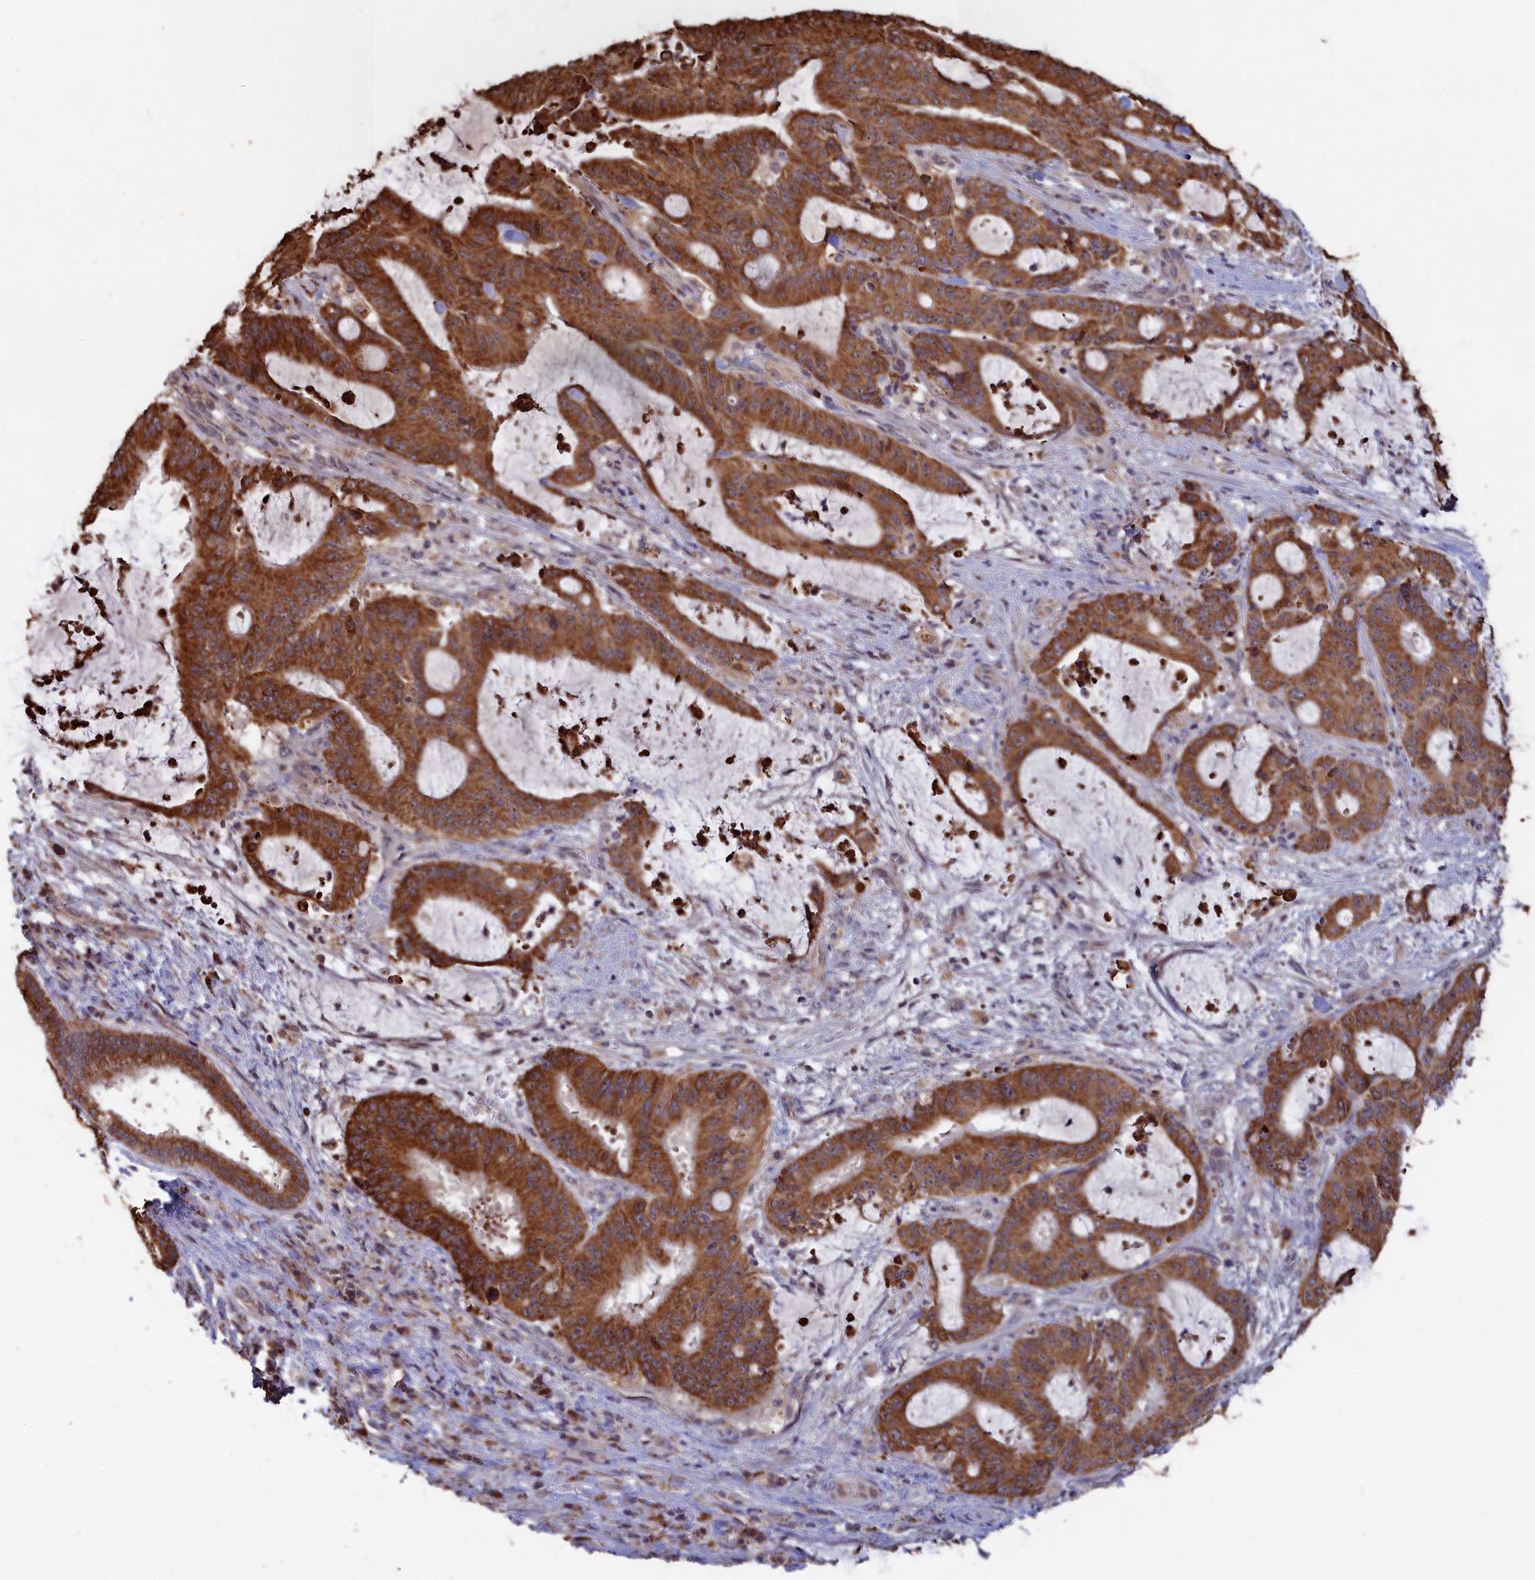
{"staining": {"intensity": "strong", "quantity": ">75%", "location": "cytoplasmic/membranous"}, "tissue": "liver cancer", "cell_type": "Tumor cells", "image_type": "cancer", "snomed": [{"axis": "morphology", "description": "Normal tissue, NOS"}, {"axis": "morphology", "description": "Cholangiocarcinoma"}, {"axis": "topography", "description": "Liver"}, {"axis": "topography", "description": "Peripheral nerve tissue"}], "caption": "A micrograph of liver cancer (cholangiocarcinoma) stained for a protein displays strong cytoplasmic/membranous brown staining in tumor cells.", "gene": "ZNF816", "patient": {"sex": "female", "age": 73}}